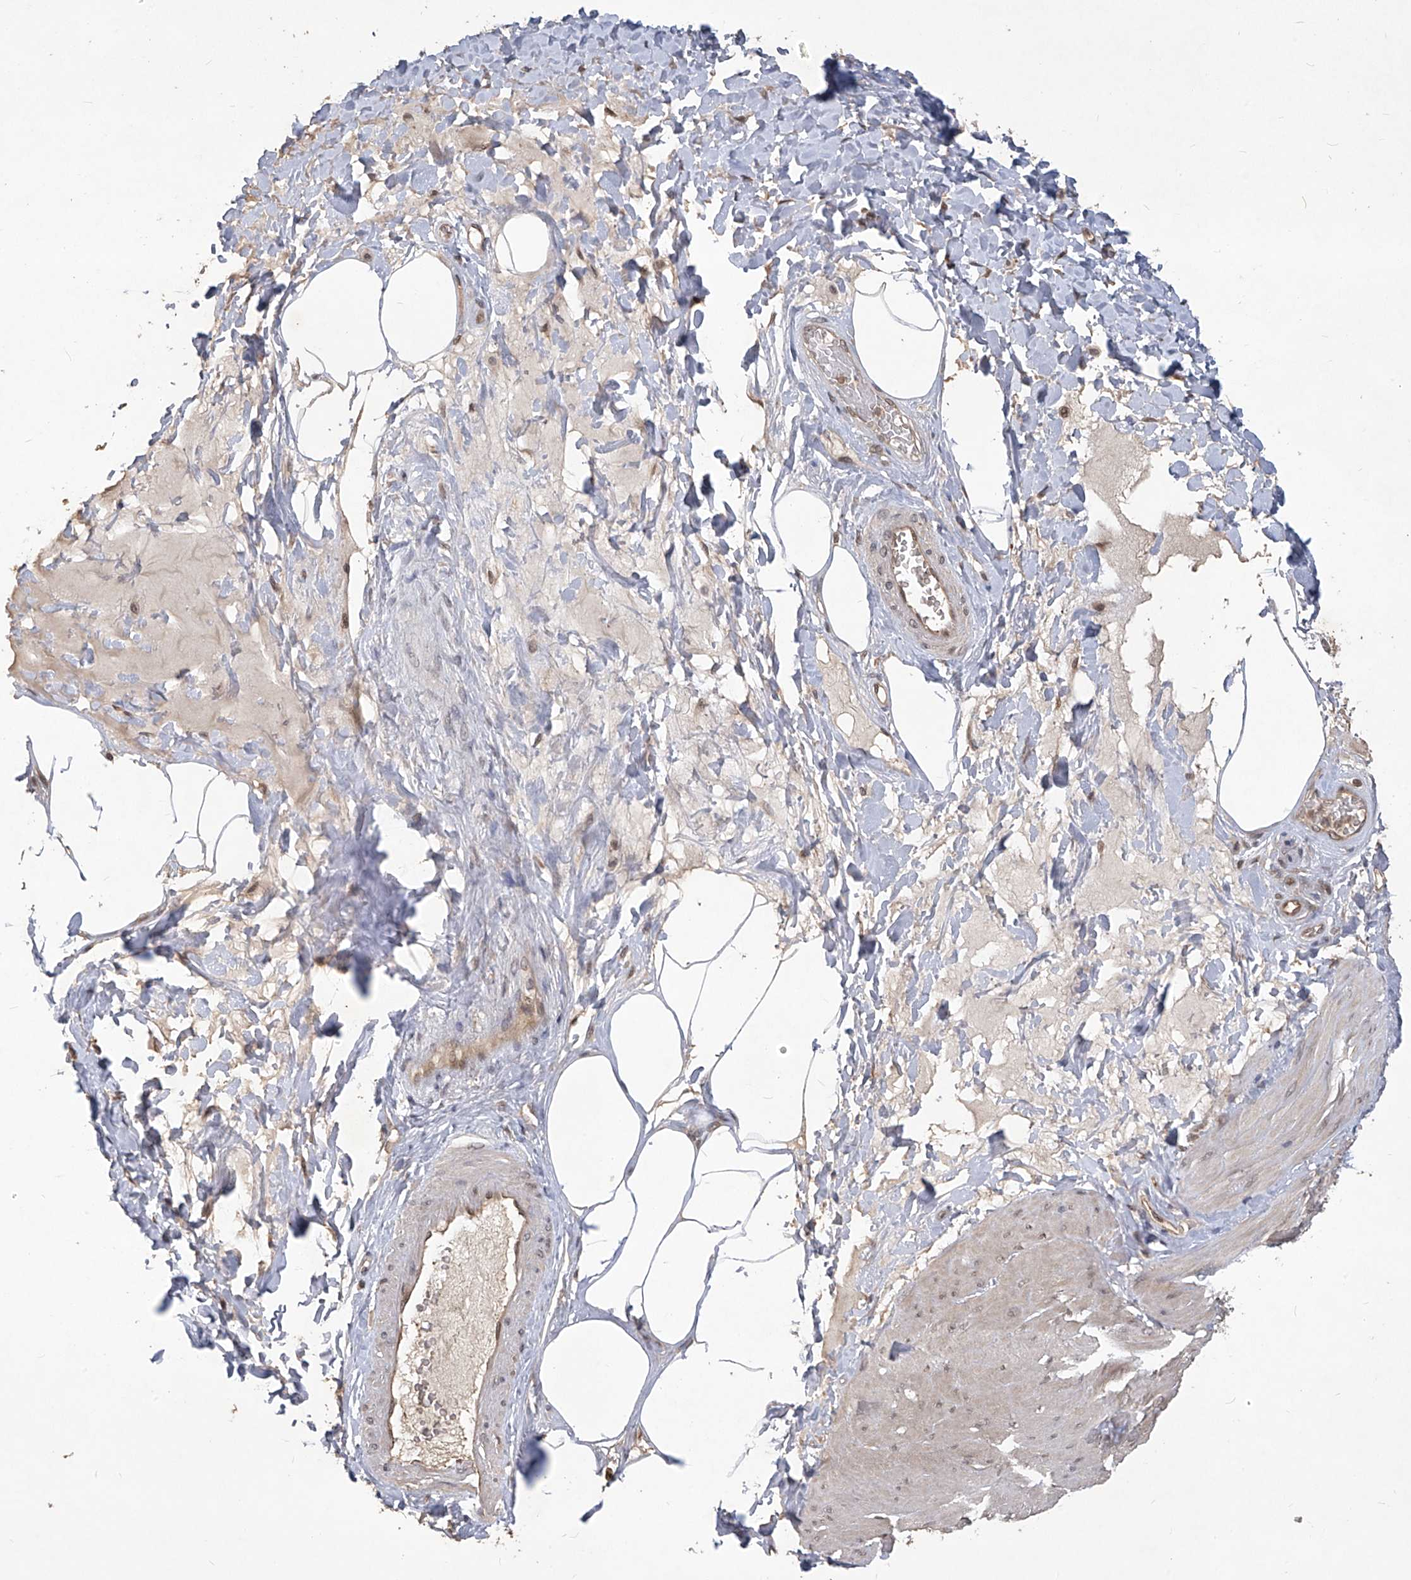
{"staining": {"intensity": "negative", "quantity": "none", "location": "none"}, "tissue": "smooth muscle", "cell_type": "Smooth muscle cells", "image_type": "normal", "snomed": [{"axis": "morphology", "description": "Urothelial carcinoma, High grade"}, {"axis": "topography", "description": "Urinary bladder"}], "caption": "Smooth muscle cells show no significant protein expression in normal smooth muscle. The staining was performed using DAB (3,3'-diaminobenzidine) to visualize the protein expression in brown, while the nuclei were stained in blue with hematoxylin (Magnification: 20x).", "gene": "PSMB1", "patient": {"sex": "male", "age": 46}}